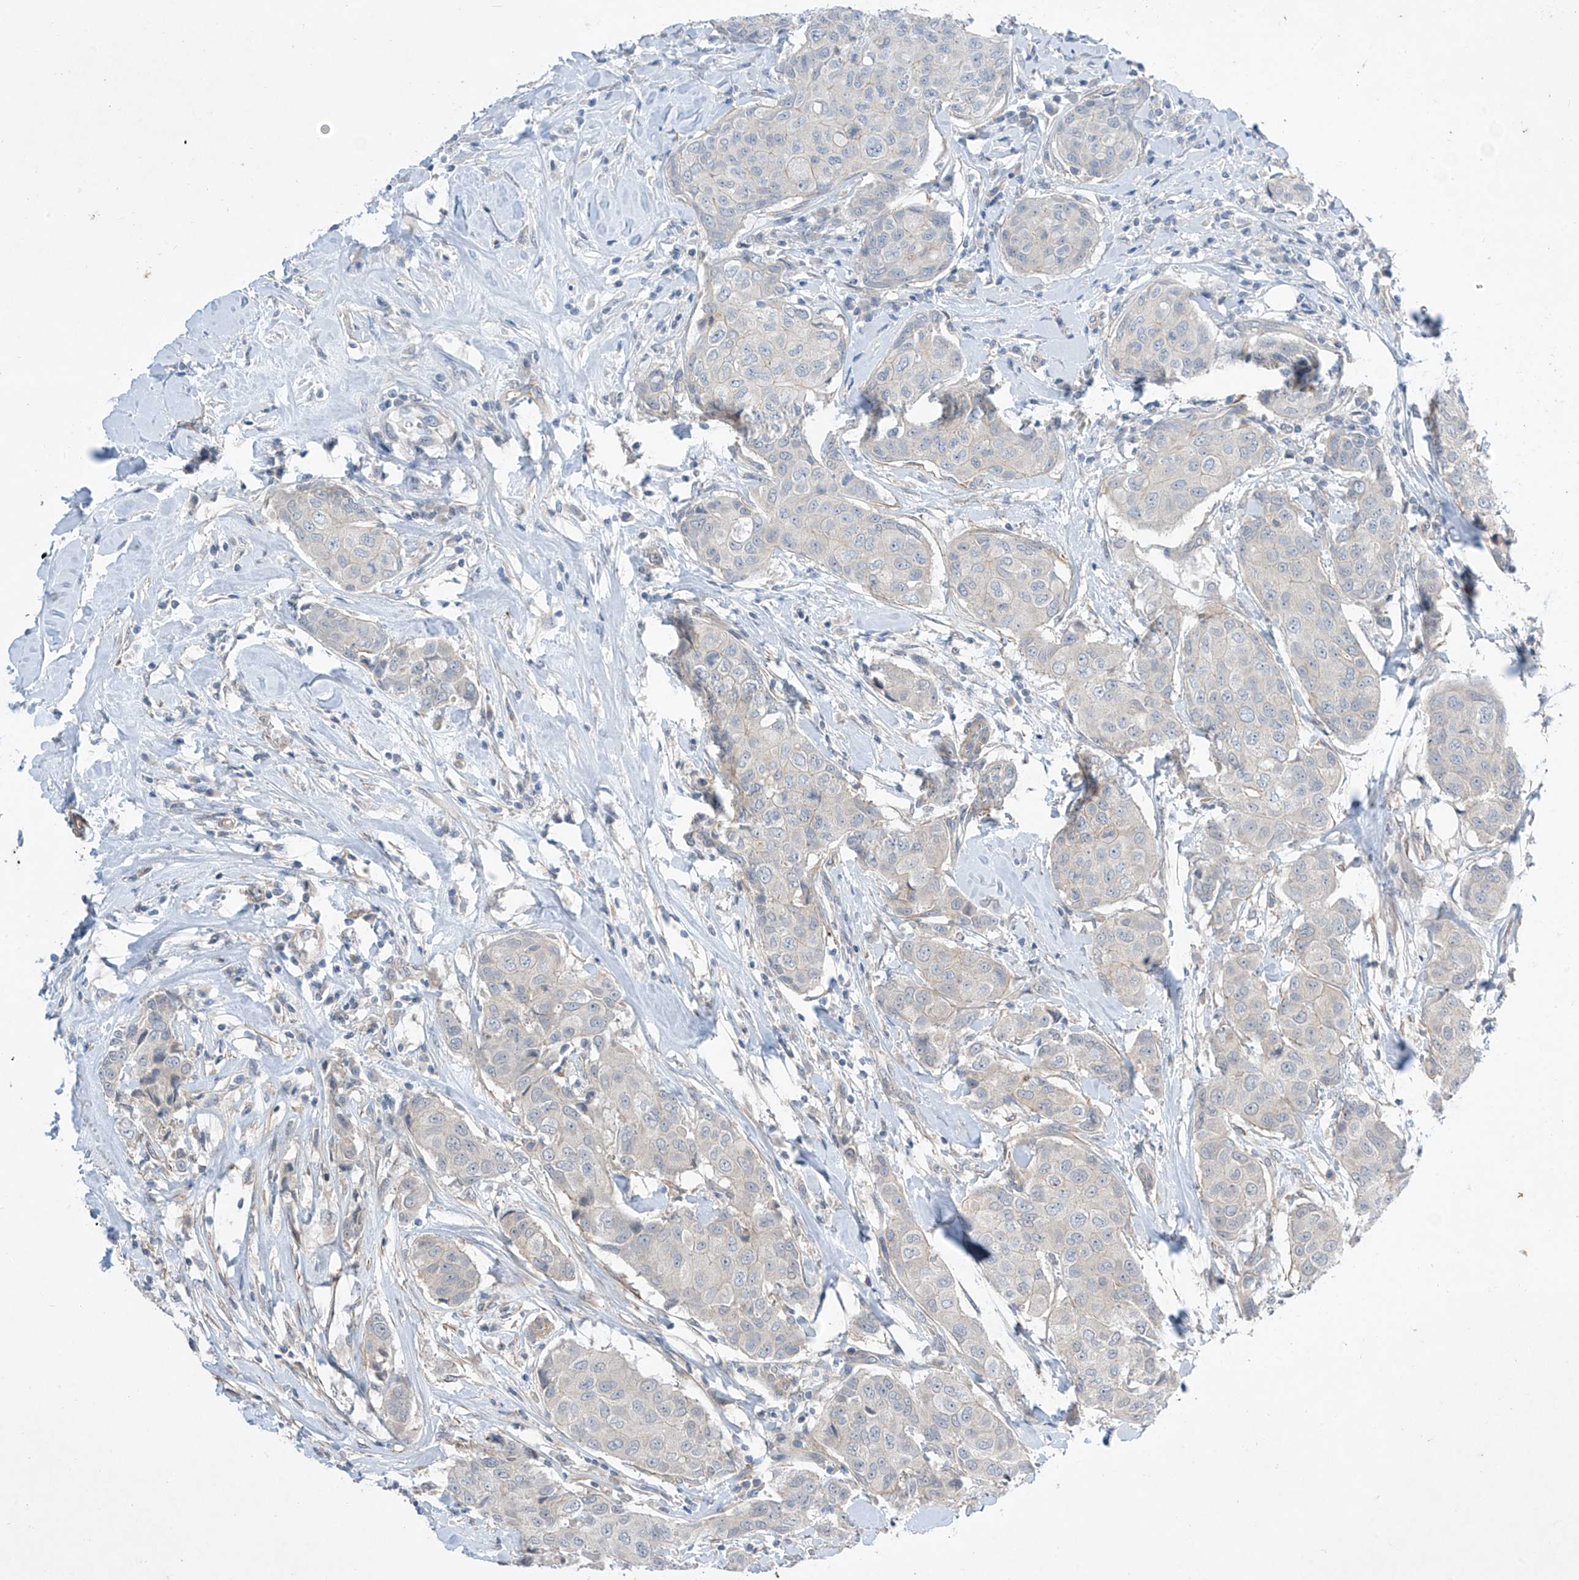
{"staining": {"intensity": "negative", "quantity": "none", "location": "none"}, "tissue": "breast cancer", "cell_type": "Tumor cells", "image_type": "cancer", "snomed": [{"axis": "morphology", "description": "Duct carcinoma"}, {"axis": "topography", "description": "Breast"}], "caption": "Immunohistochemistry of breast cancer exhibits no staining in tumor cells. Brightfield microscopy of immunohistochemistry (IHC) stained with DAB (brown) and hematoxylin (blue), captured at high magnification.", "gene": "ABLIM2", "patient": {"sex": "female", "age": 80}}